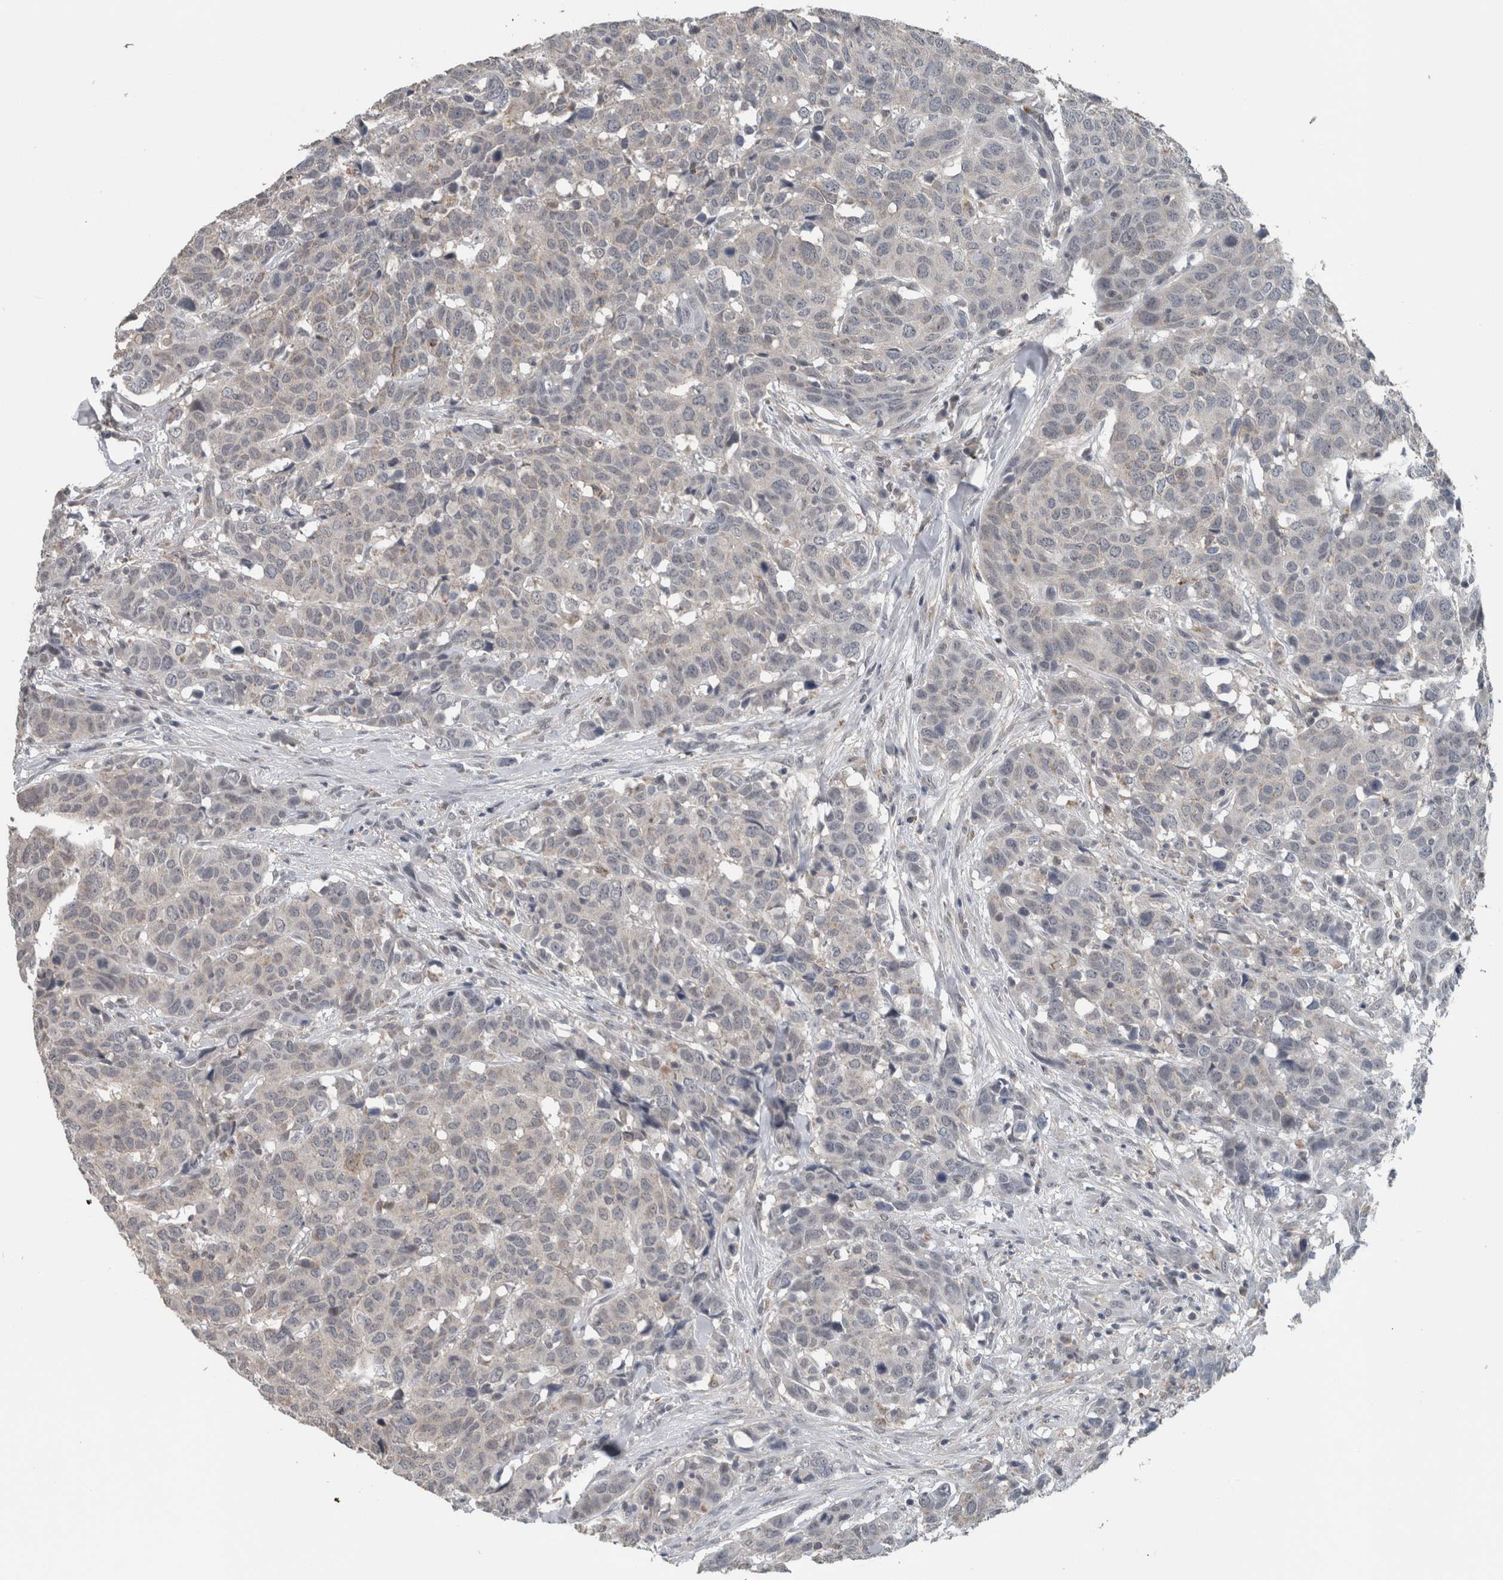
{"staining": {"intensity": "negative", "quantity": "none", "location": "none"}, "tissue": "head and neck cancer", "cell_type": "Tumor cells", "image_type": "cancer", "snomed": [{"axis": "morphology", "description": "Squamous cell carcinoma, NOS"}, {"axis": "topography", "description": "Head-Neck"}], "caption": "An image of head and neck cancer (squamous cell carcinoma) stained for a protein demonstrates no brown staining in tumor cells.", "gene": "ACSF2", "patient": {"sex": "male", "age": 66}}